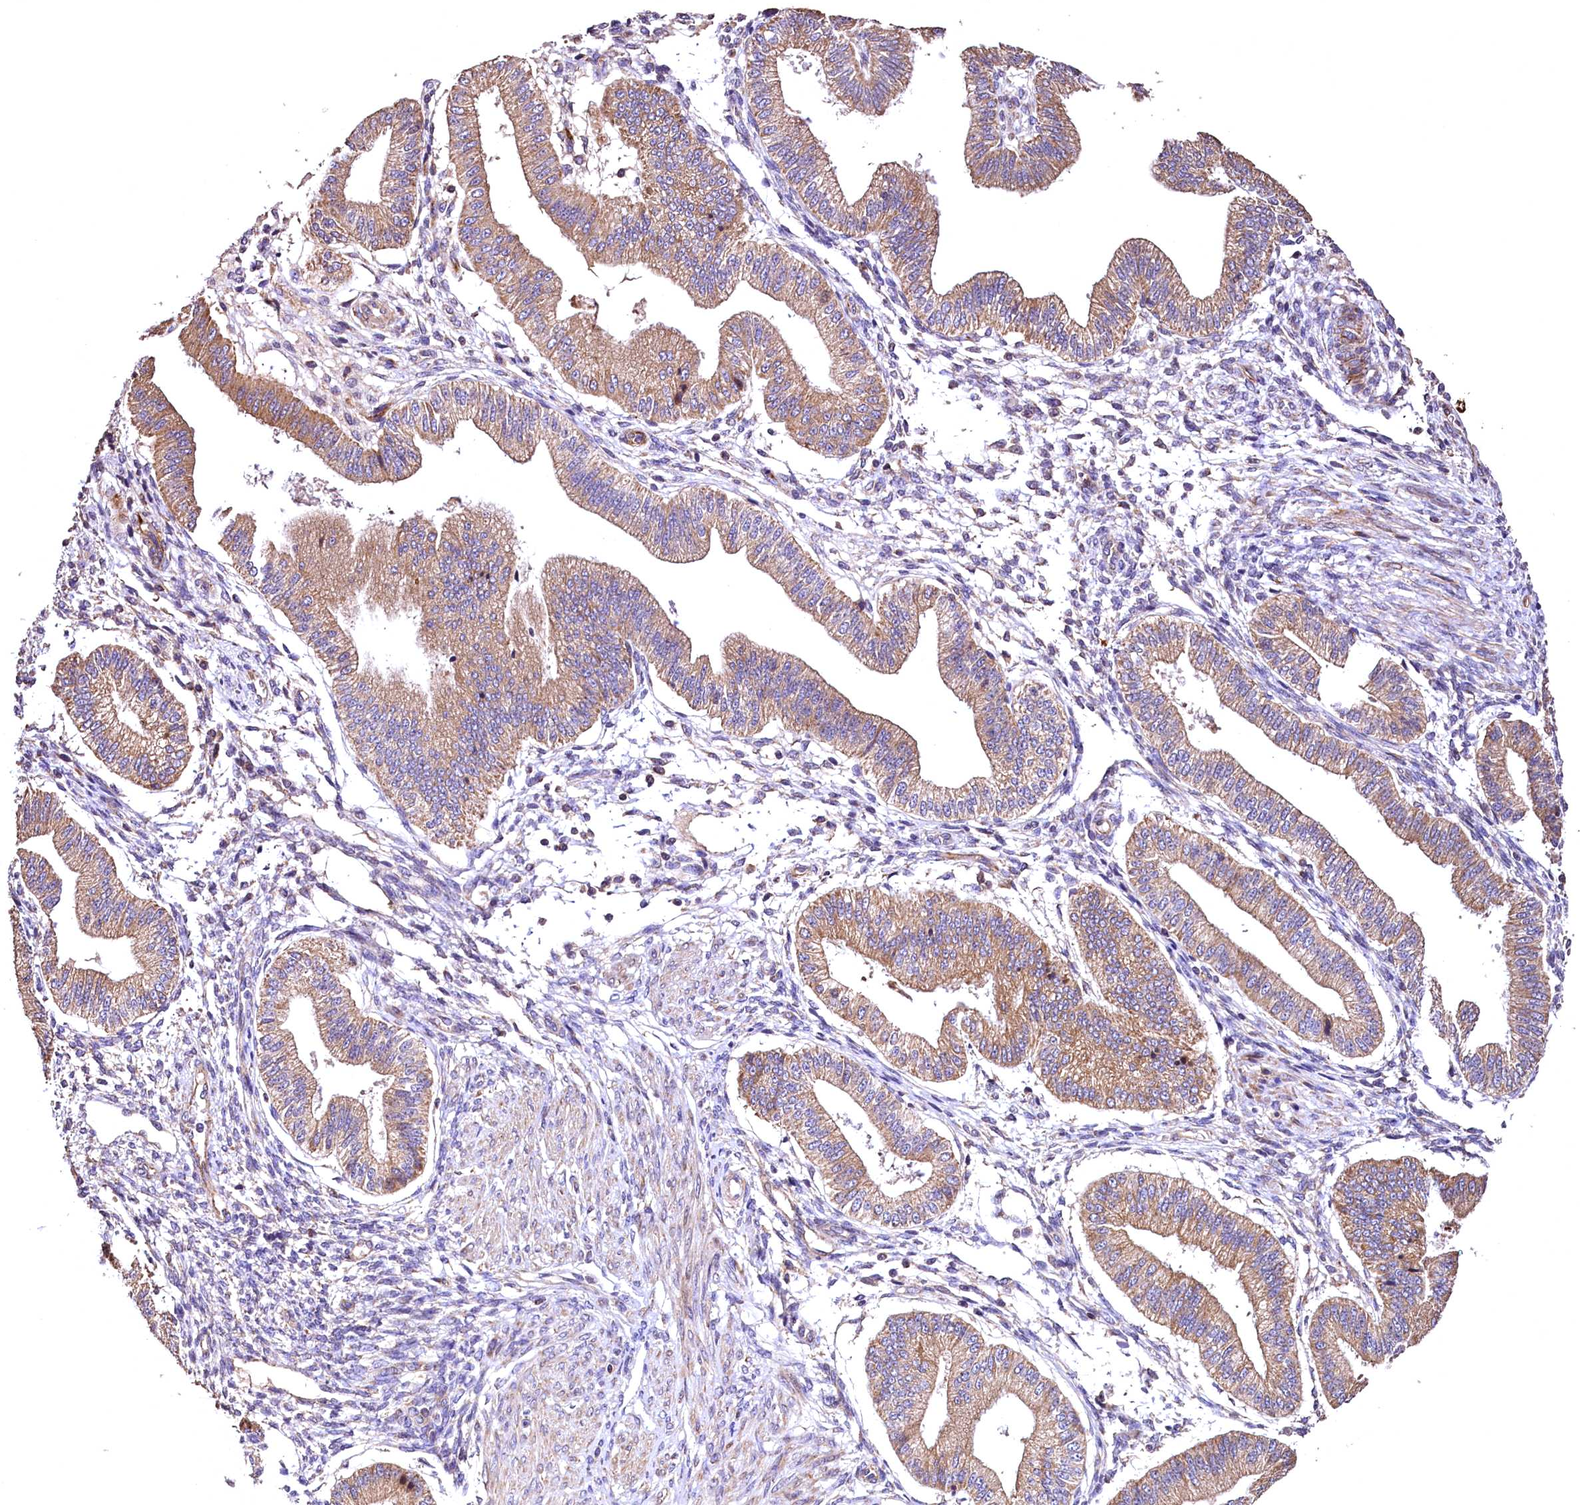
{"staining": {"intensity": "negative", "quantity": "none", "location": "none"}, "tissue": "endometrium", "cell_type": "Cells in endometrial stroma", "image_type": "normal", "snomed": [{"axis": "morphology", "description": "Normal tissue, NOS"}, {"axis": "topography", "description": "Endometrium"}], "caption": "This is a histopathology image of IHC staining of benign endometrium, which shows no positivity in cells in endometrial stroma.", "gene": "RASSF1", "patient": {"sex": "female", "age": 39}}